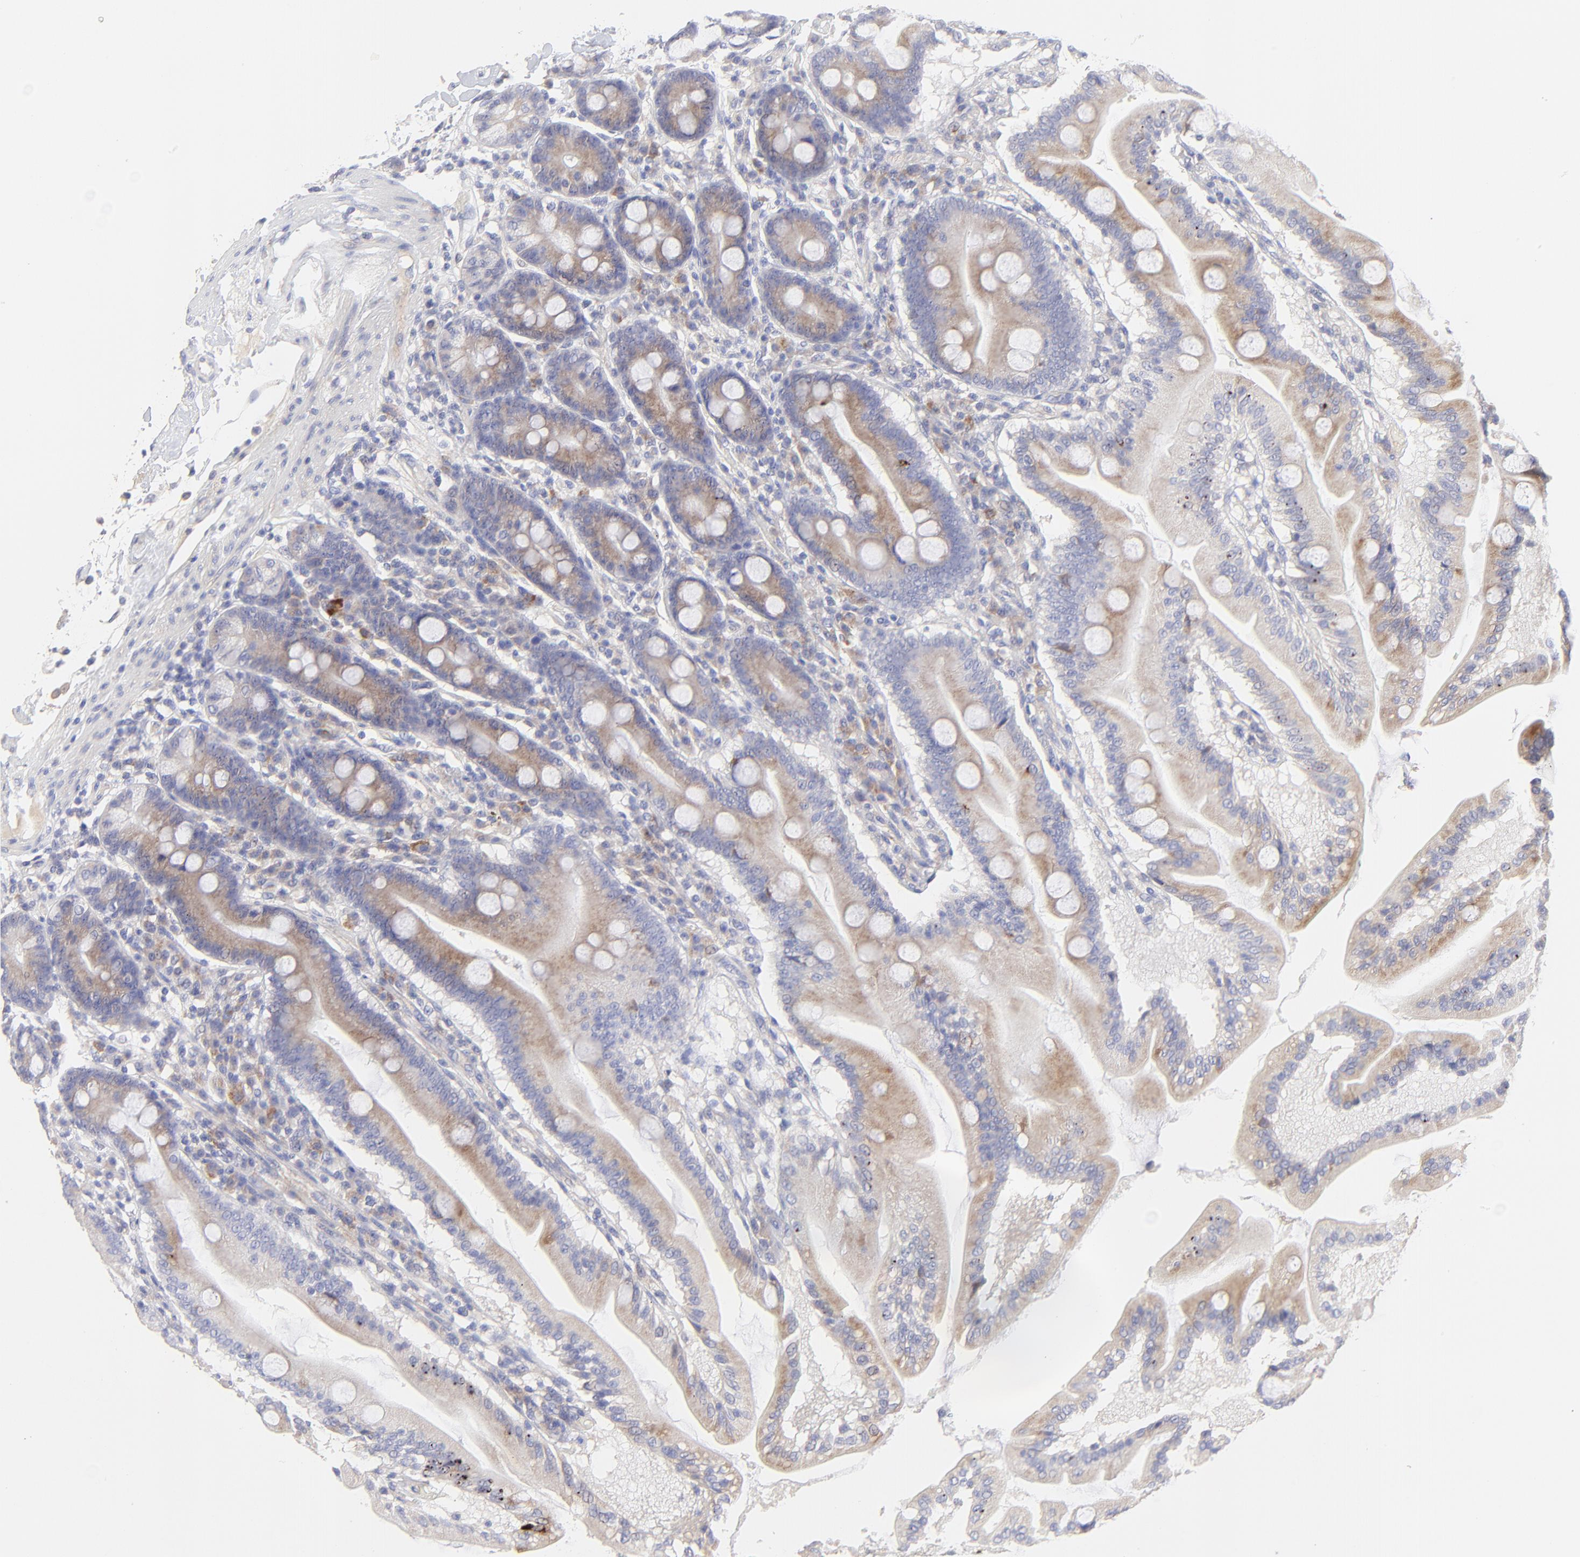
{"staining": {"intensity": "moderate", "quantity": ">75%", "location": "cytoplasmic/membranous"}, "tissue": "duodenum", "cell_type": "Glandular cells", "image_type": "normal", "snomed": [{"axis": "morphology", "description": "Normal tissue, NOS"}, {"axis": "topography", "description": "Duodenum"}], "caption": "Glandular cells display medium levels of moderate cytoplasmic/membranous staining in about >75% of cells in benign duodenum. (Stains: DAB in brown, nuclei in blue, Microscopy: brightfield microscopy at high magnification).", "gene": "LHFPL1", "patient": {"sex": "female", "age": 64}}